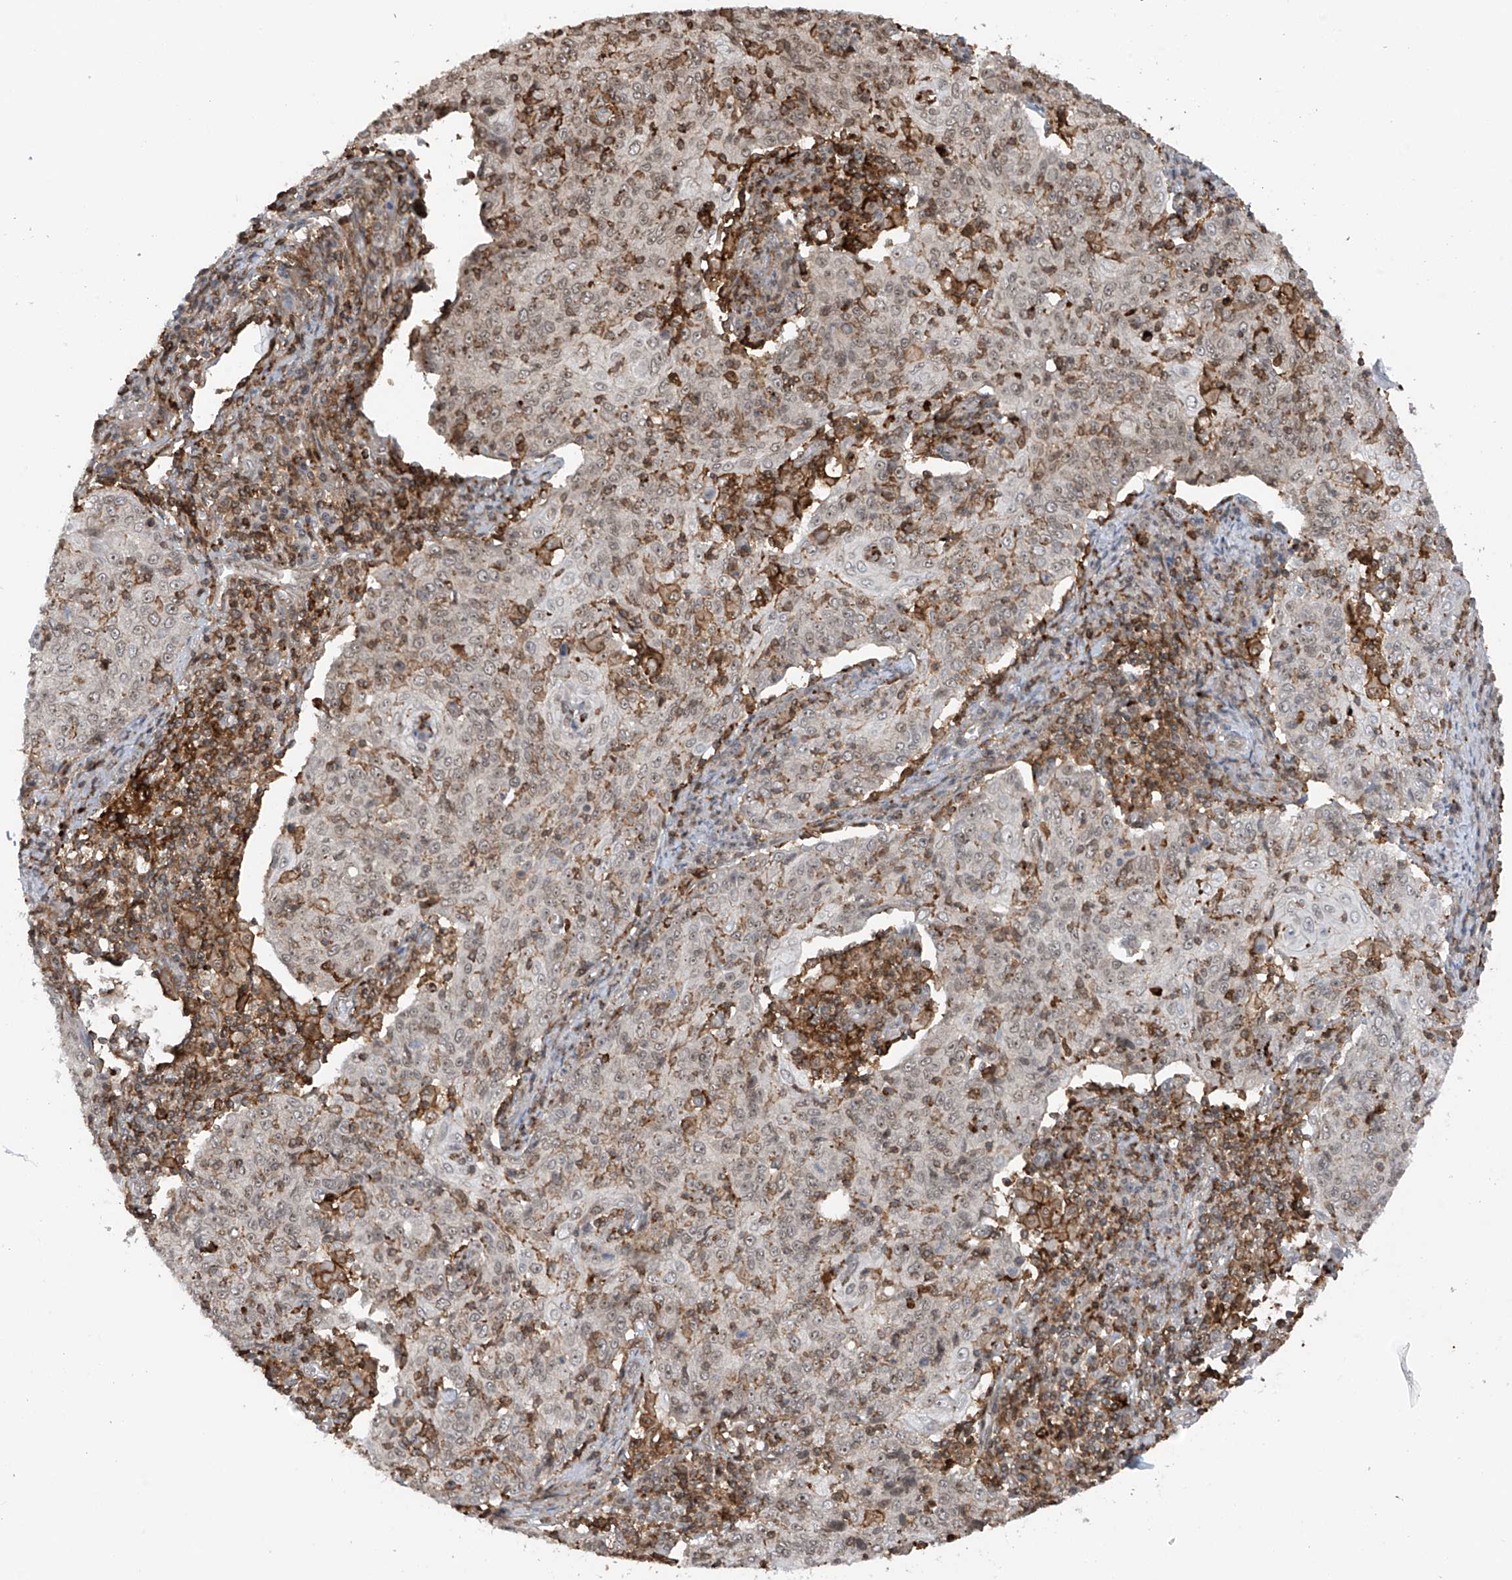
{"staining": {"intensity": "weak", "quantity": "<25%", "location": "nuclear"}, "tissue": "cervical cancer", "cell_type": "Tumor cells", "image_type": "cancer", "snomed": [{"axis": "morphology", "description": "Squamous cell carcinoma, NOS"}, {"axis": "topography", "description": "Cervix"}], "caption": "Cervical cancer was stained to show a protein in brown. There is no significant positivity in tumor cells.", "gene": "REPIN1", "patient": {"sex": "female", "age": 48}}